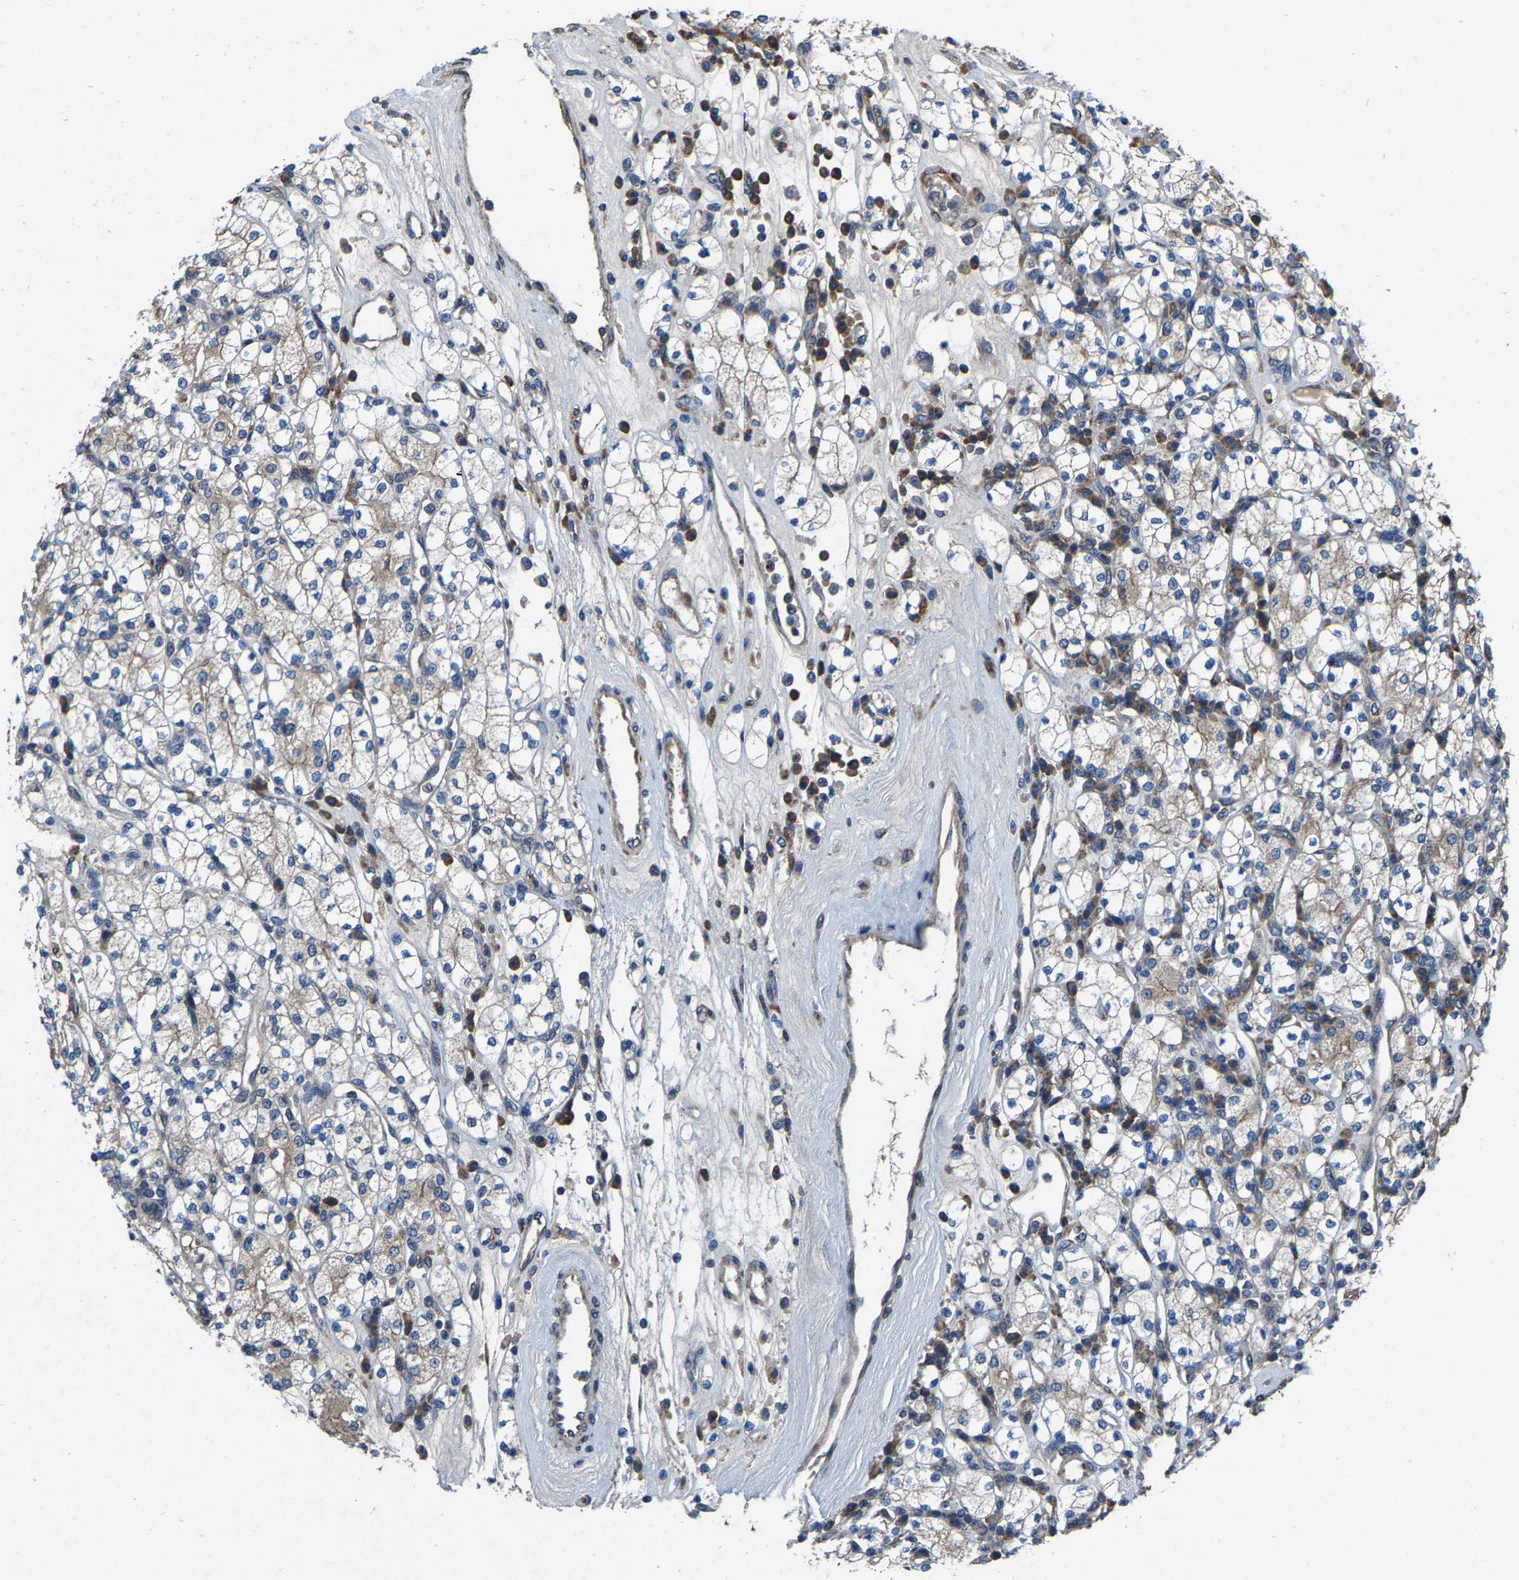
{"staining": {"intensity": "weak", "quantity": "<25%", "location": "cytoplasmic/membranous"}, "tissue": "renal cancer", "cell_type": "Tumor cells", "image_type": "cancer", "snomed": [{"axis": "morphology", "description": "Adenocarcinoma, NOS"}, {"axis": "topography", "description": "Kidney"}], "caption": "Protein analysis of adenocarcinoma (renal) demonstrates no significant expression in tumor cells. Brightfield microscopy of immunohistochemistry stained with DAB (brown) and hematoxylin (blue), captured at high magnification.", "gene": "PDP1", "patient": {"sex": "male", "age": 77}}